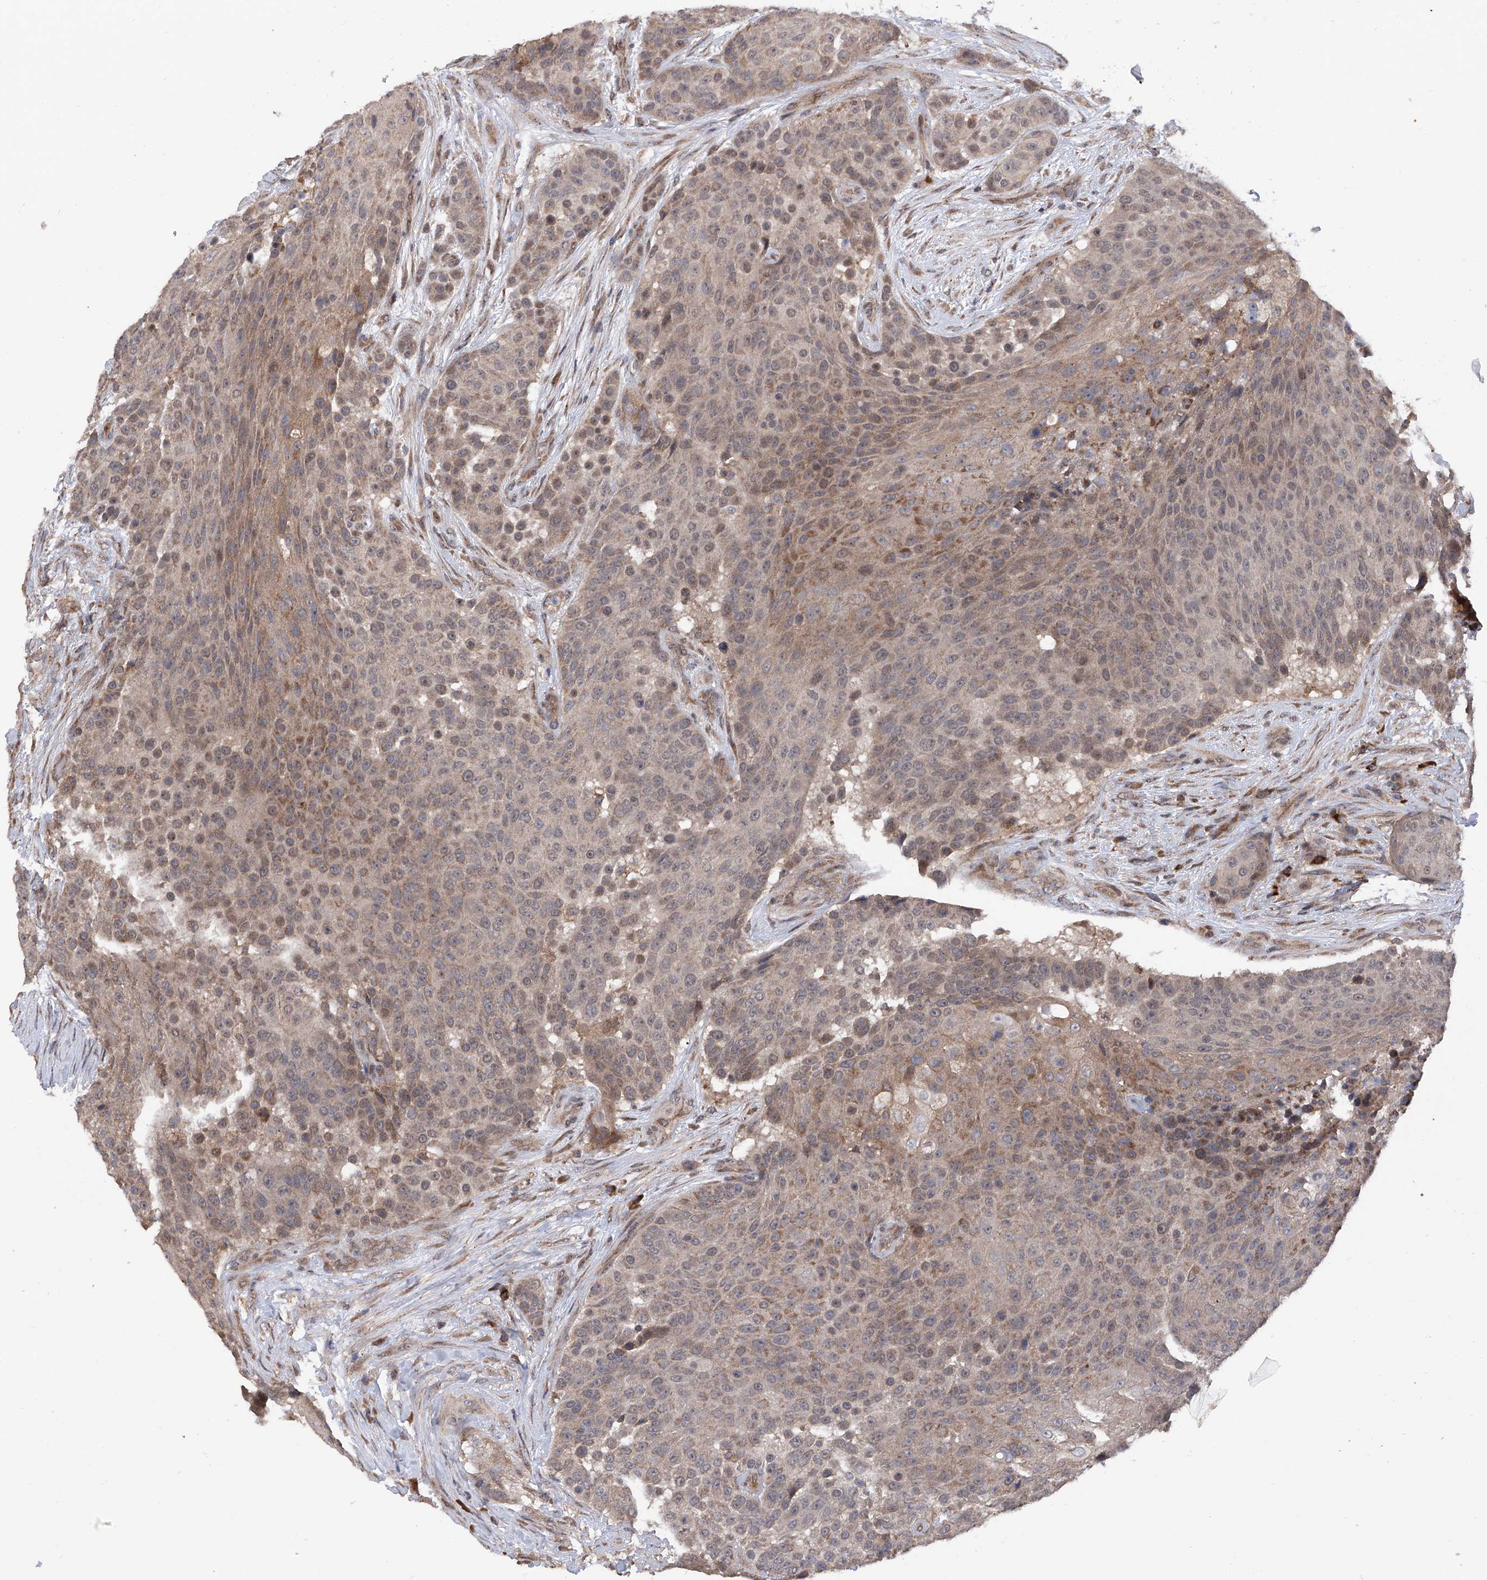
{"staining": {"intensity": "weak", "quantity": "25%-75%", "location": "cytoplasmic/membranous"}, "tissue": "urothelial cancer", "cell_type": "Tumor cells", "image_type": "cancer", "snomed": [{"axis": "morphology", "description": "Urothelial carcinoma, High grade"}, {"axis": "topography", "description": "Urinary bladder"}], "caption": "Urothelial cancer tissue exhibits weak cytoplasmic/membranous positivity in about 25%-75% of tumor cells, visualized by immunohistochemistry. The protein of interest is shown in brown color, while the nuclei are stained blue.", "gene": "USP45", "patient": {"sex": "female", "age": 63}}